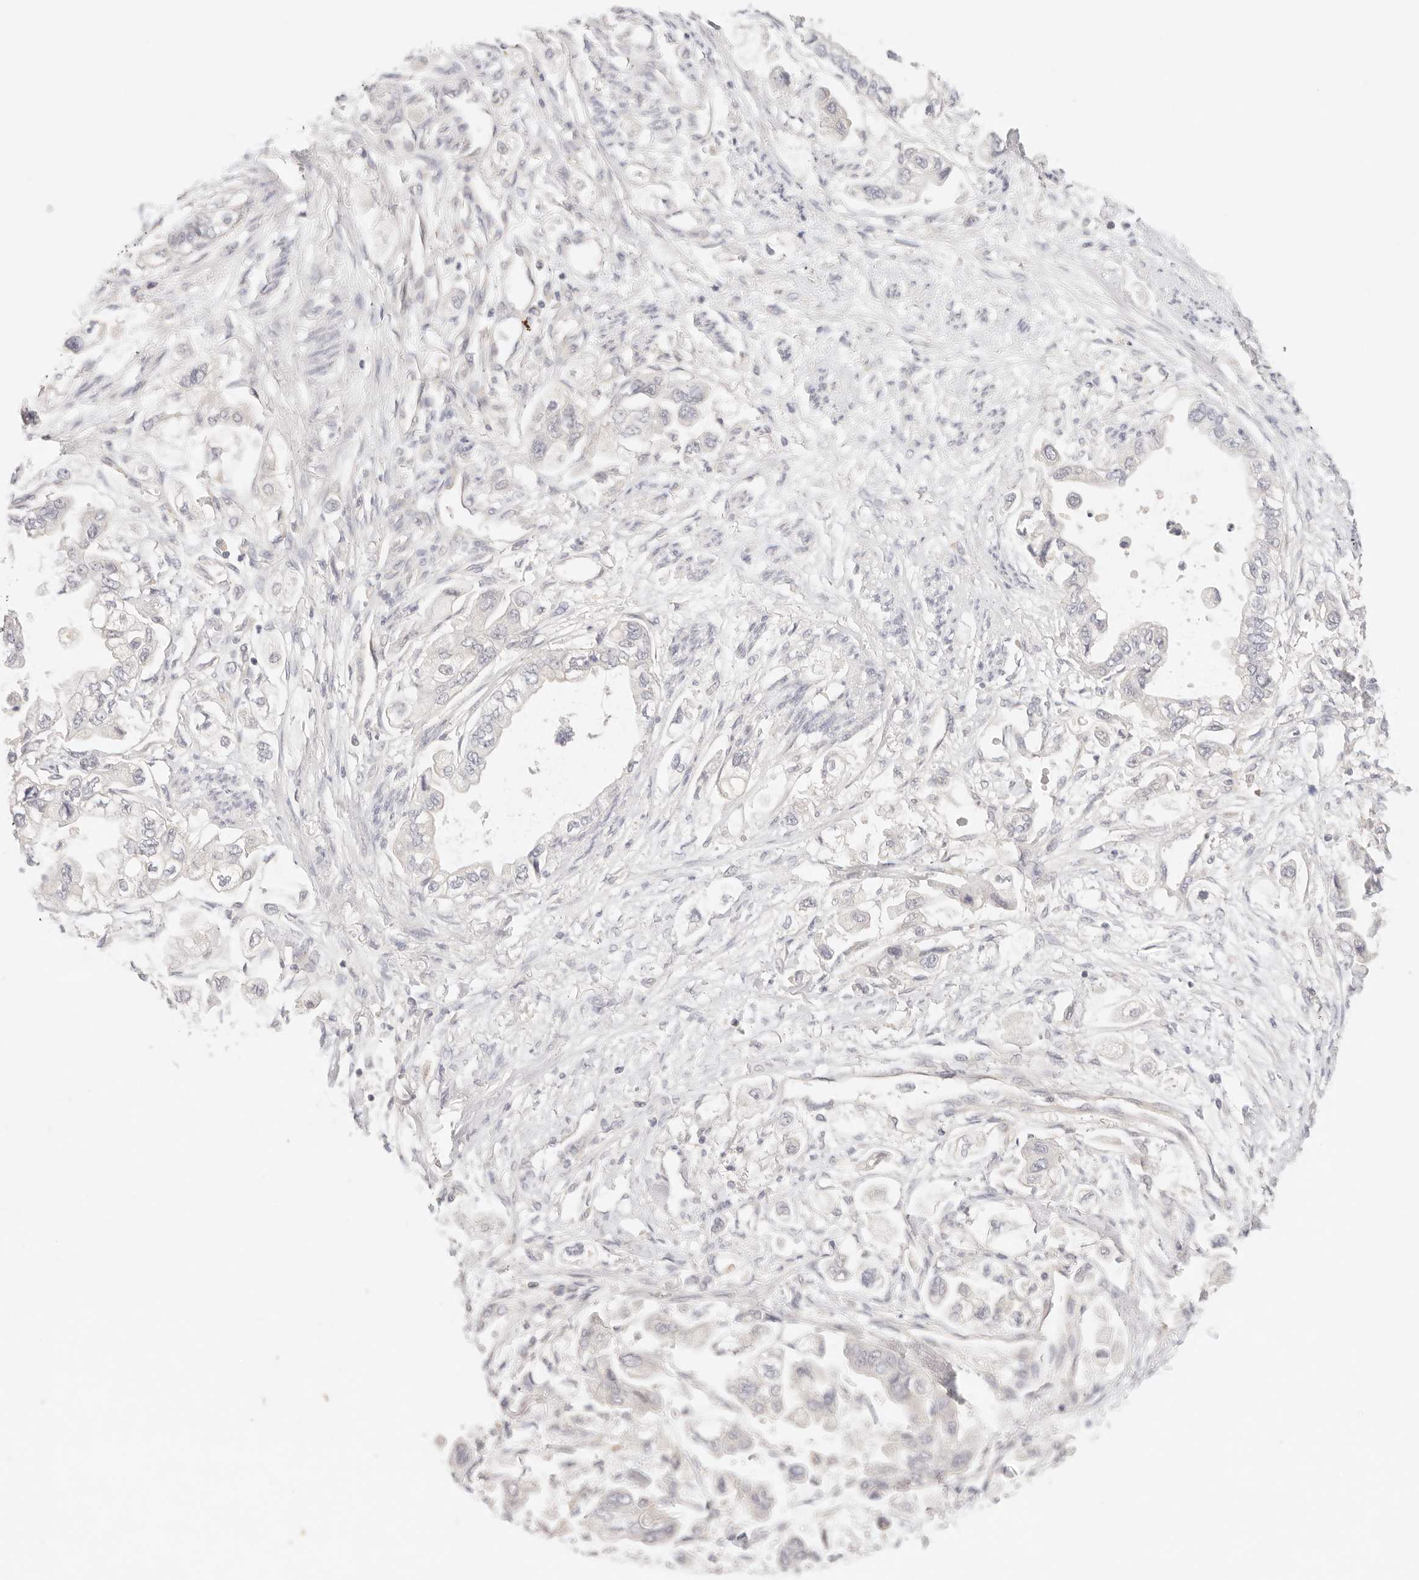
{"staining": {"intensity": "negative", "quantity": "none", "location": "none"}, "tissue": "stomach cancer", "cell_type": "Tumor cells", "image_type": "cancer", "snomed": [{"axis": "morphology", "description": "Adenocarcinoma, NOS"}, {"axis": "topography", "description": "Stomach"}], "caption": "This is an immunohistochemistry (IHC) histopathology image of human stomach cancer (adenocarcinoma). There is no staining in tumor cells.", "gene": "SPHK1", "patient": {"sex": "male", "age": 62}}